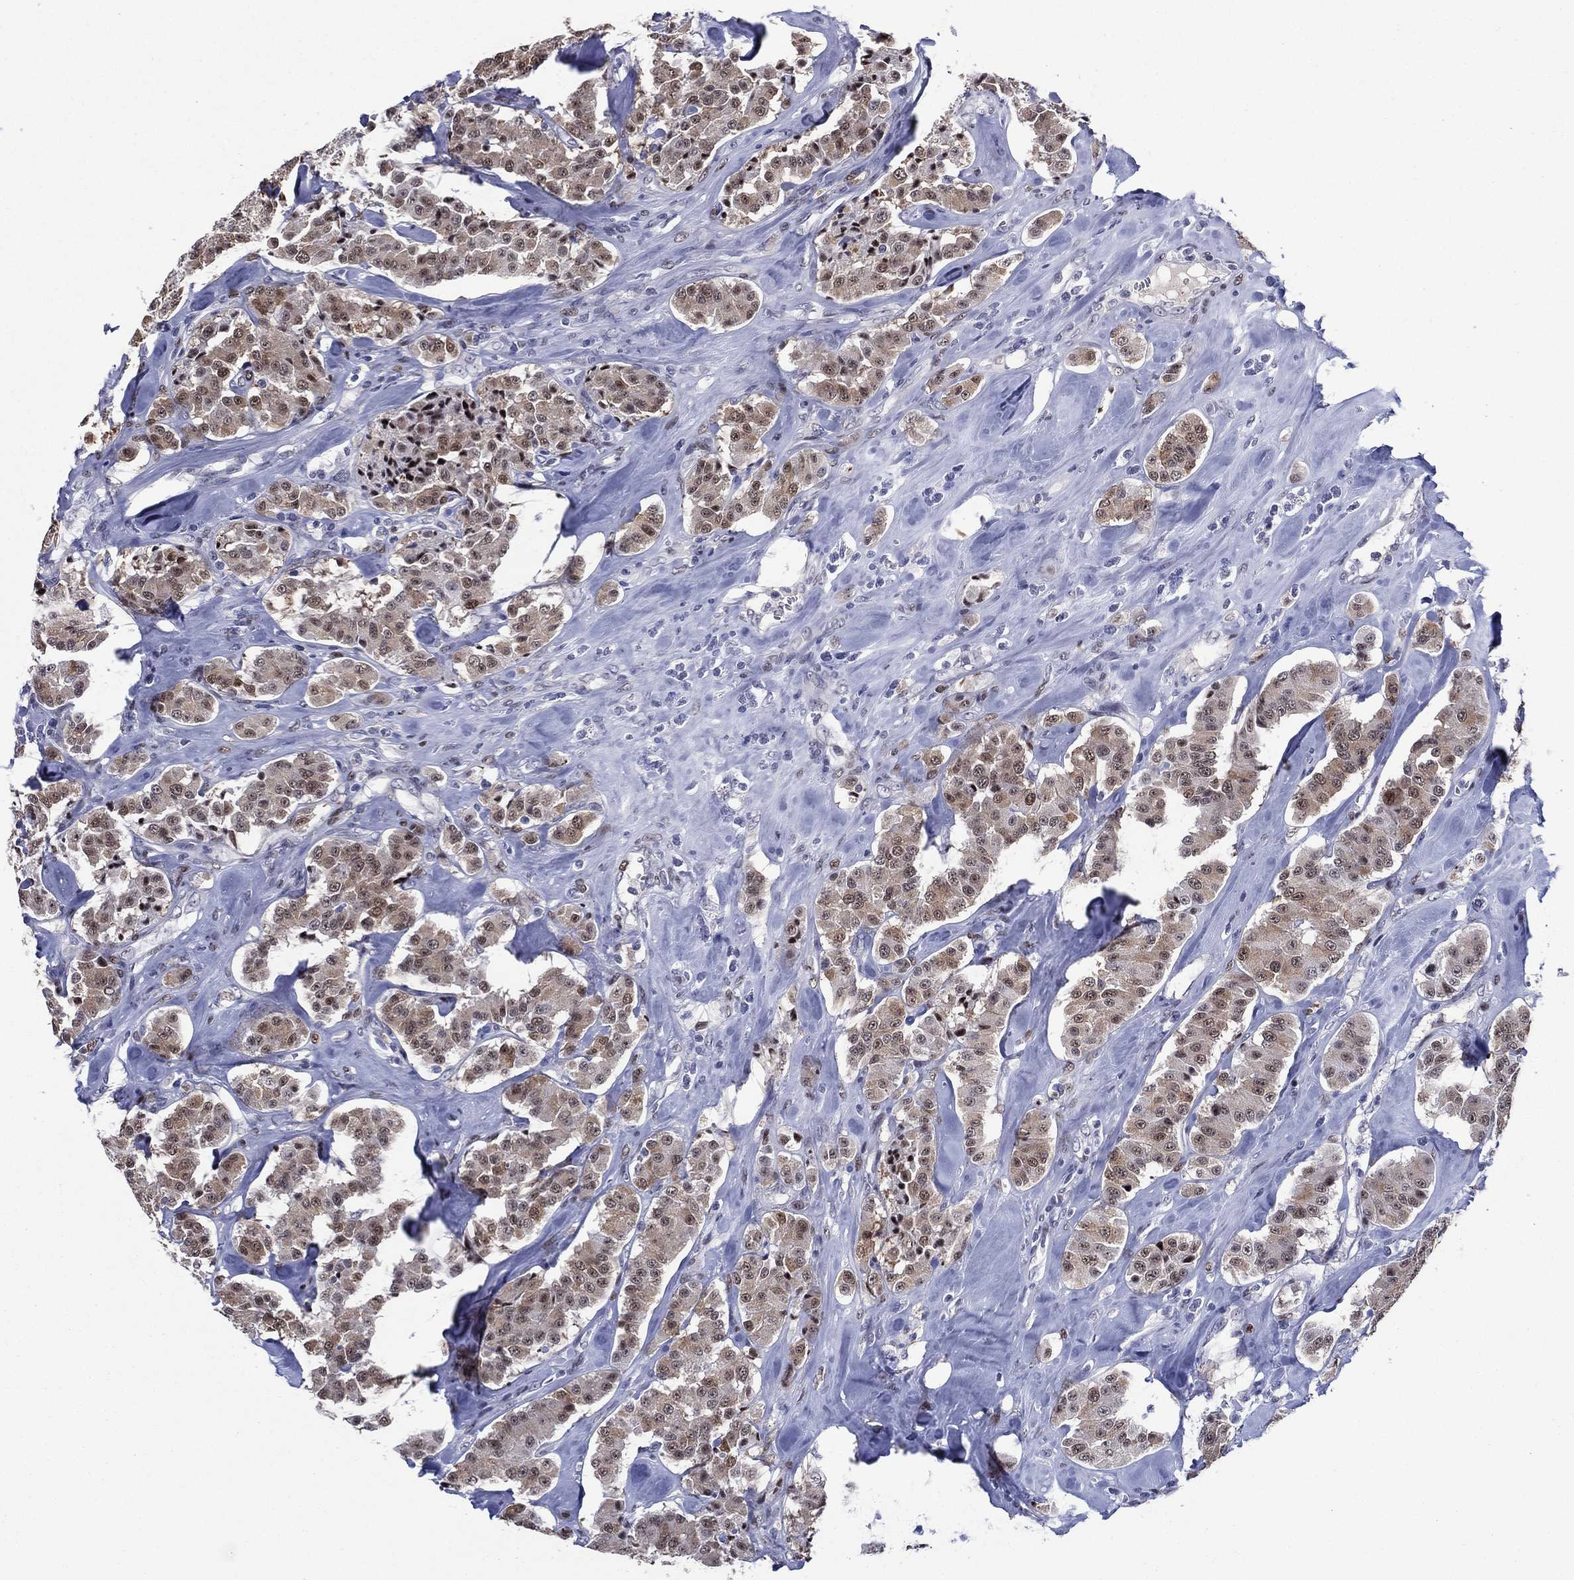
{"staining": {"intensity": "moderate", "quantity": "<25%", "location": "nuclear"}, "tissue": "carcinoid", "cell_type": "Tumor cells", "image_type": "cancer", "snomed": [{"axis": "morphology", "description": "Carcinoid, malignant, NOS"}, {"axis": "topography", "description": "Pancreas"}], "caption": "A brown stain shows moderate nuclear expression of a protein in malignant carcinoid tumor cells. (Stains: DAB (3,3'-diaminobenzidine) in brown, nuclei in blue, Microscopy: brightfield microscopy at high magnification).", "gene": "GATA6", "patient": {"sex": "male", "age": 41}}